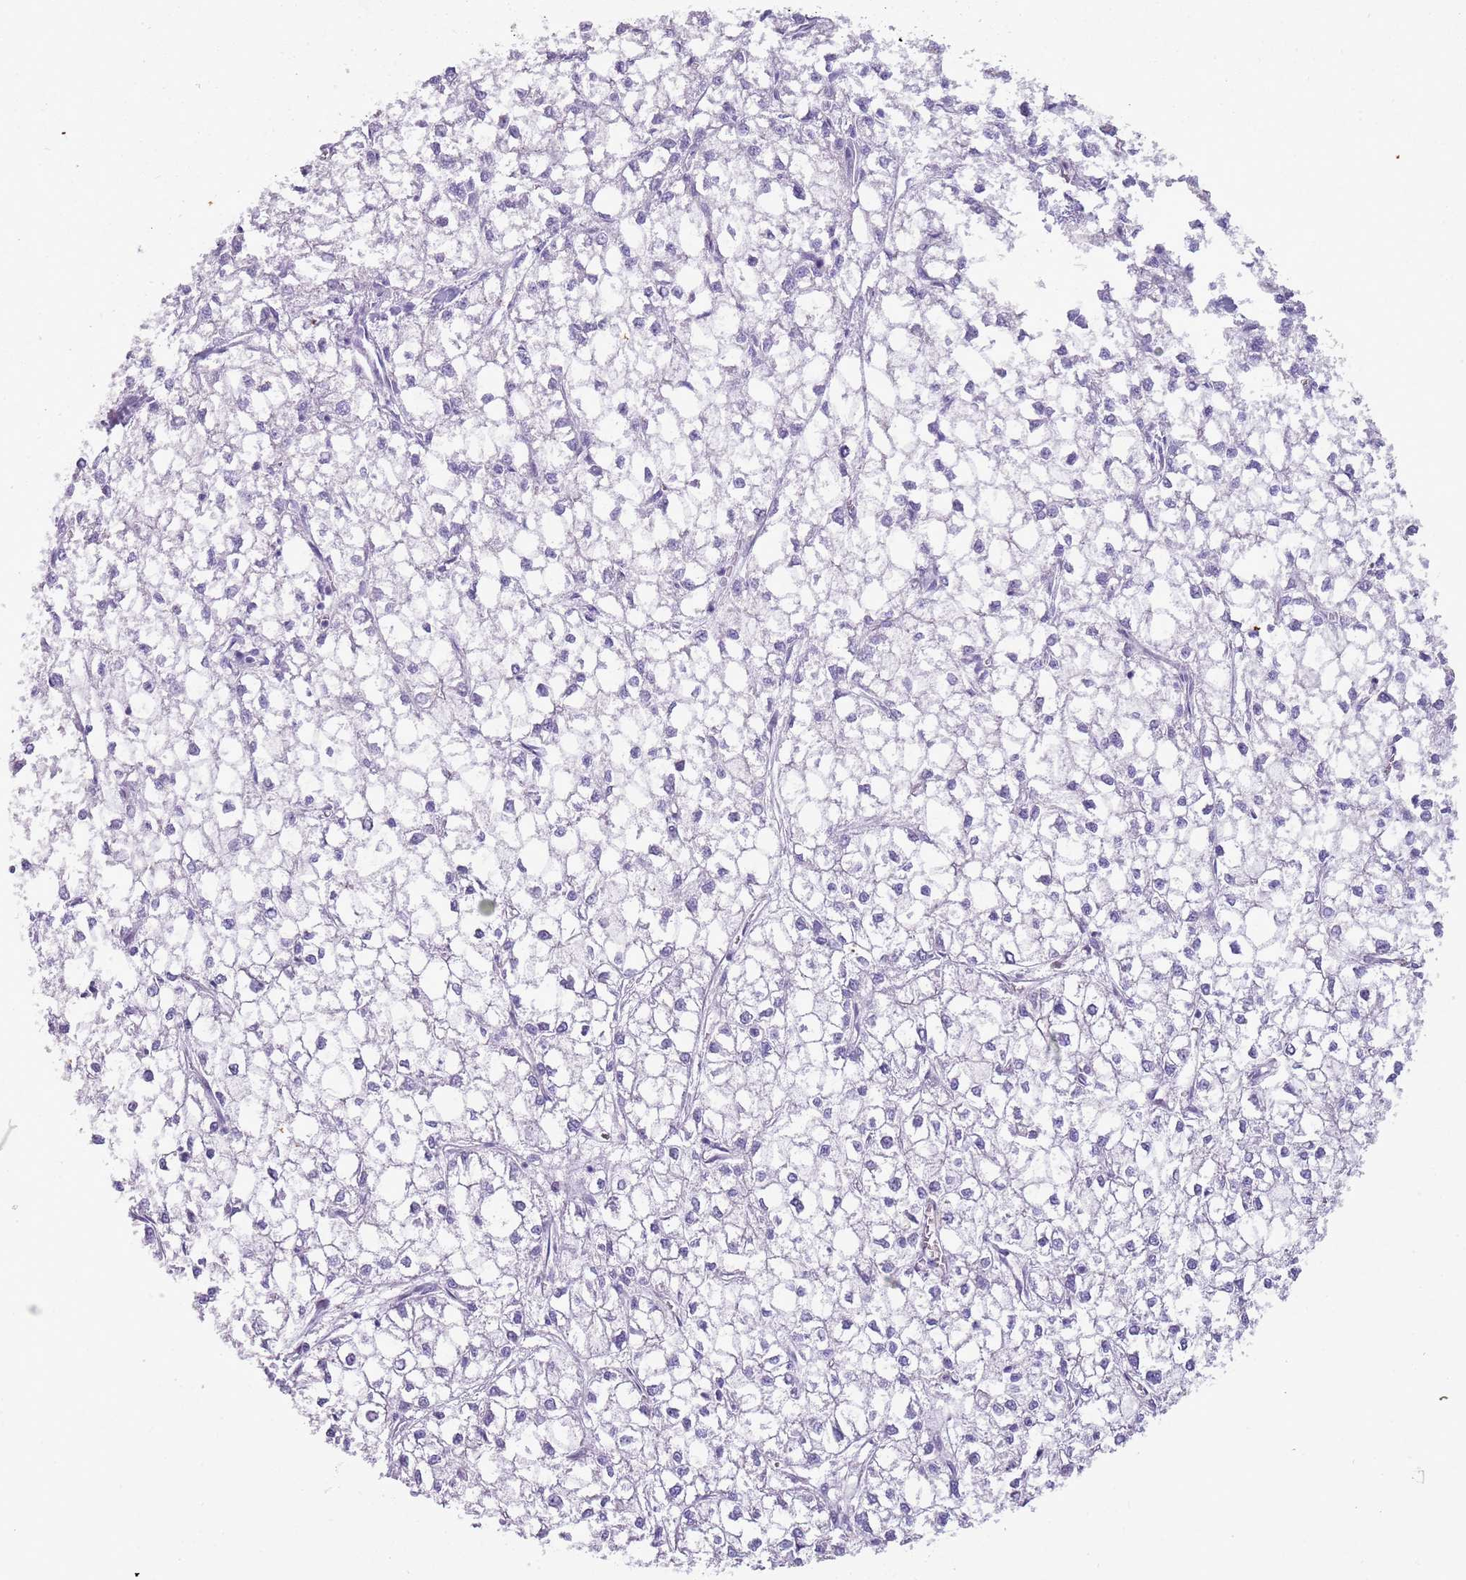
{"staining": {"intensity": "negative", "quantity": "none", "location": "none"}, "tissue": "liver cancer", "cell_type": "Tumor cells", "image_type": "cancer", "snomed": [{"axis": "morphology", "description": "Carcinoma, Hepatocellular, NOS"}, {"axis": "topography", "description": "Liver"}], "caption": "Immunohistochemistry of liver cancer (hepatocellular carcinoma) shows no expression in tumor cells. (Stains: DAB immunohistochemistry with hematoxylin counter stain, Microscopy: brightfield microscopy at high magnification).", "gene": "NBPF6", "patient": {"sex": "female", "age": 43}}